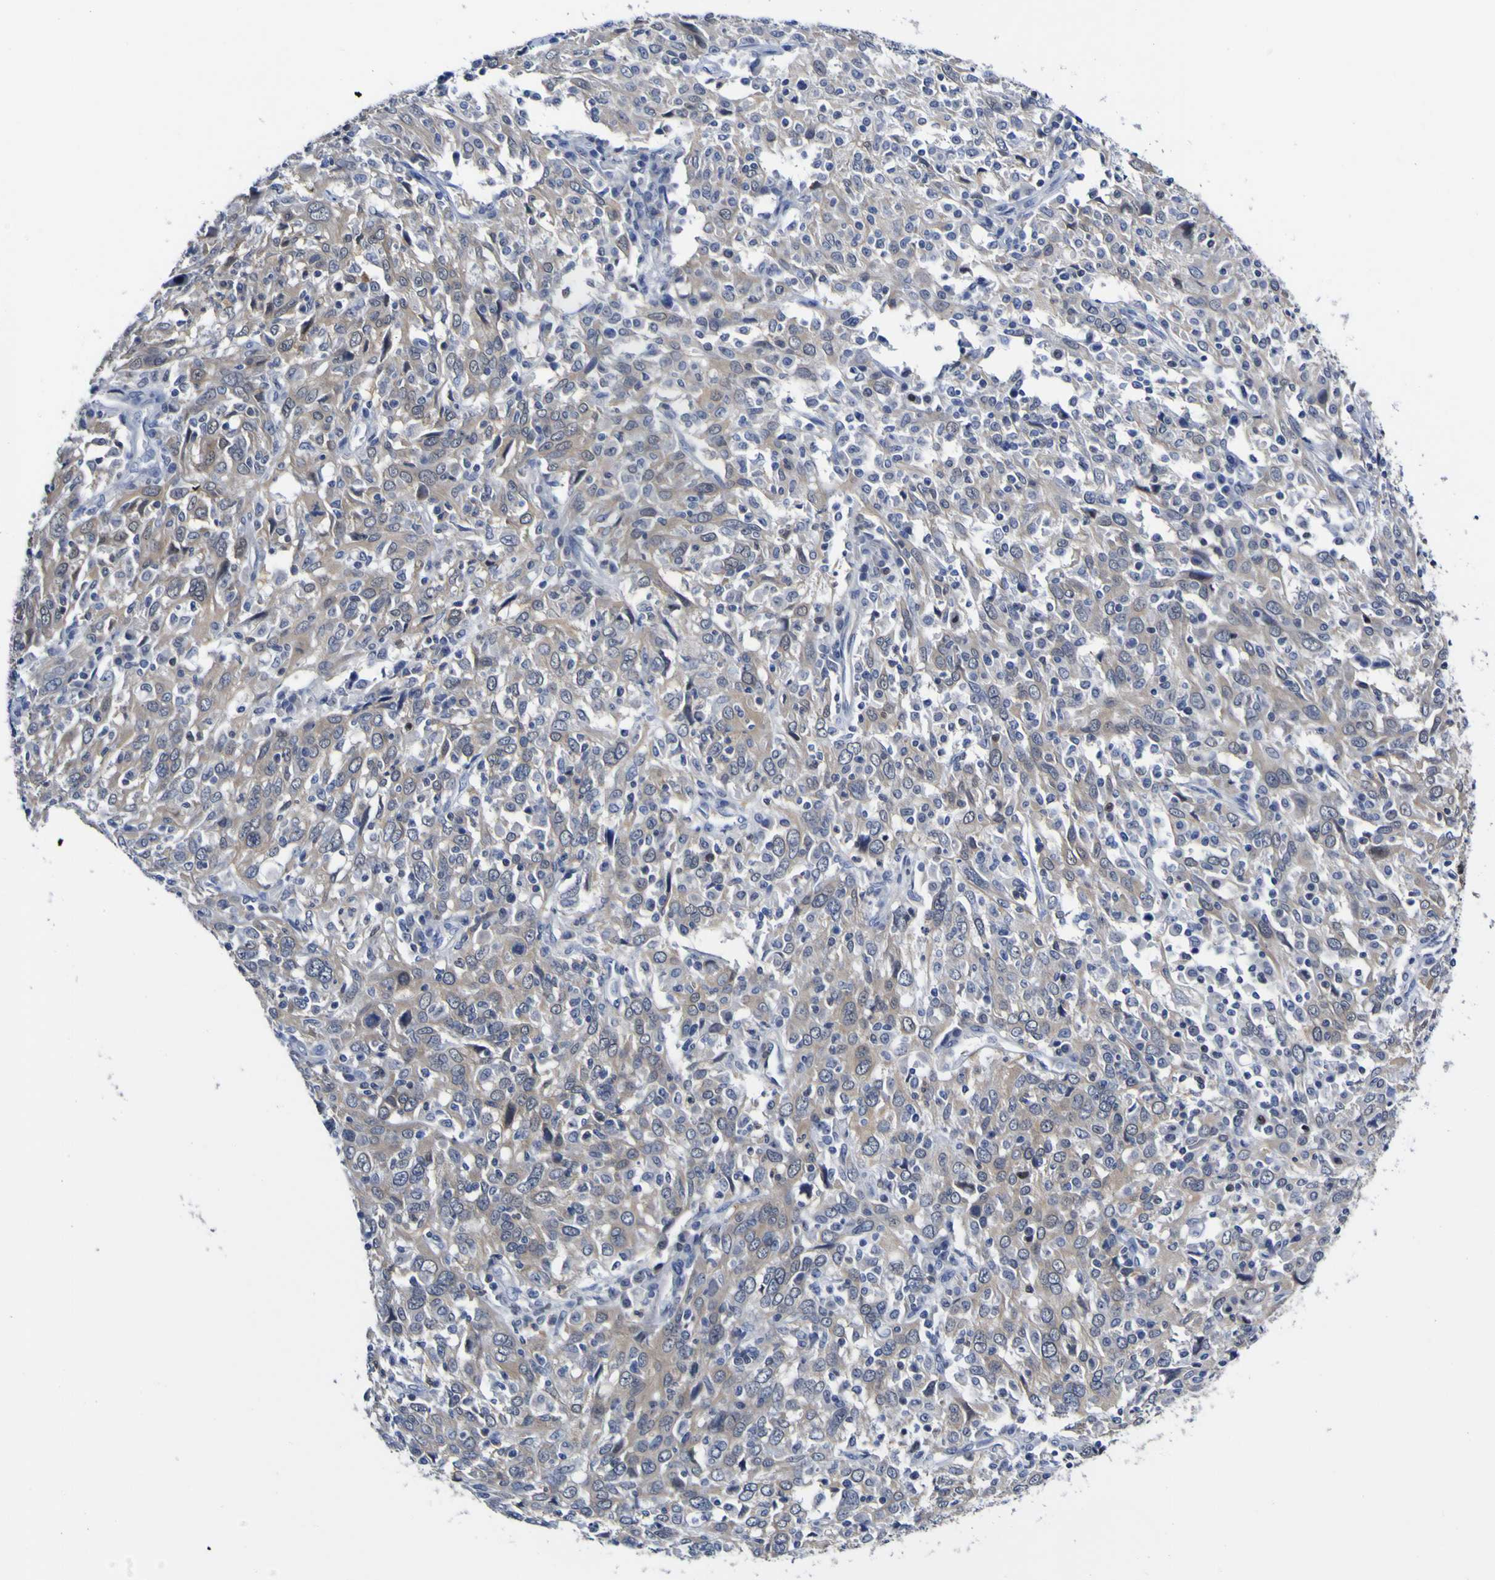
{"staining": {"intensity": "weak", "quantity": ">75%", "location": "cytoplasmic/membranous"}, "tissue": "cervical cancer", "cell_type": "Tumor cells", "image_type": "cancer", "snomed": [{"axis": "morphology", "description": "Squamous cell carcinoma, NOS"}, {"axis": "topography", "description": "Cervix"}], "caption": "A brown stain shows weak cytoplasmic/membranous staining of a protein in human squamous cell carcinoma (cervical) tumor cells. (IHC, brightfield microscopy, high magnification).", "gene": "CASP6", "patient": {"sex": "female", "age": 46}}